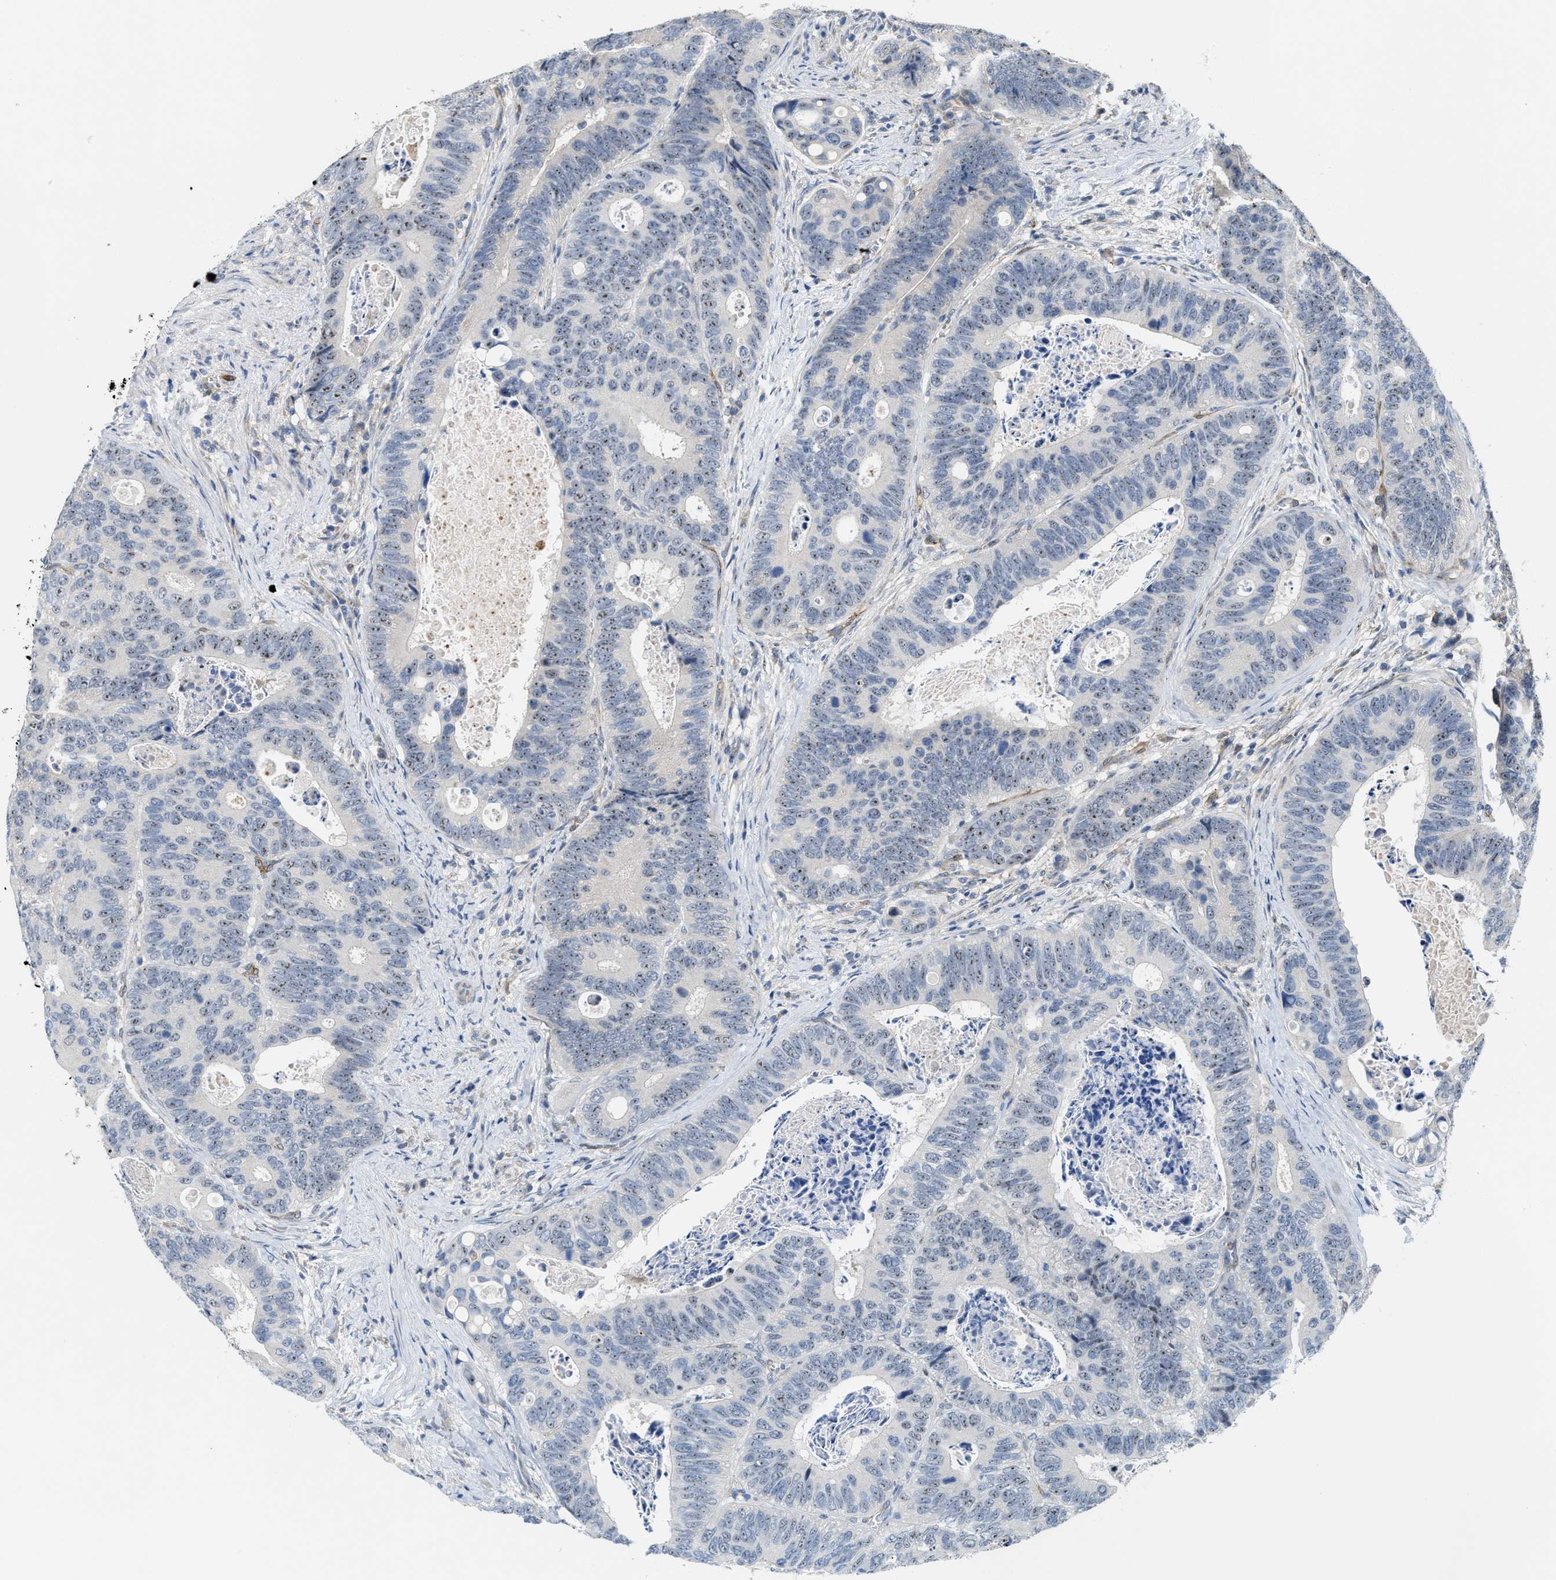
{"staining": {"intensity": "weak", "quantity": "25%-75%", "location": "nuclear"}, "tissue": "colorectal cancer", "cell_type": "Tumor cells", "image_type": "cancer", "snomed": [{"axis": "morphology", "description": "Inflammation, NOS"}, {"axis": "morphology", "description": "Adenocarcinoma, NOS"}, {"axis": "topography", "description": "Colon"}], "caption": "Colorectal cancer (adenocarcinoma) tissue demonstrates weak nuclear positivity in approximately 25%-75% of tumor cells, visualized by immunohistochemistry.", "gene": "ZNF783", "patient": {"sex": "male", "age": 72}}